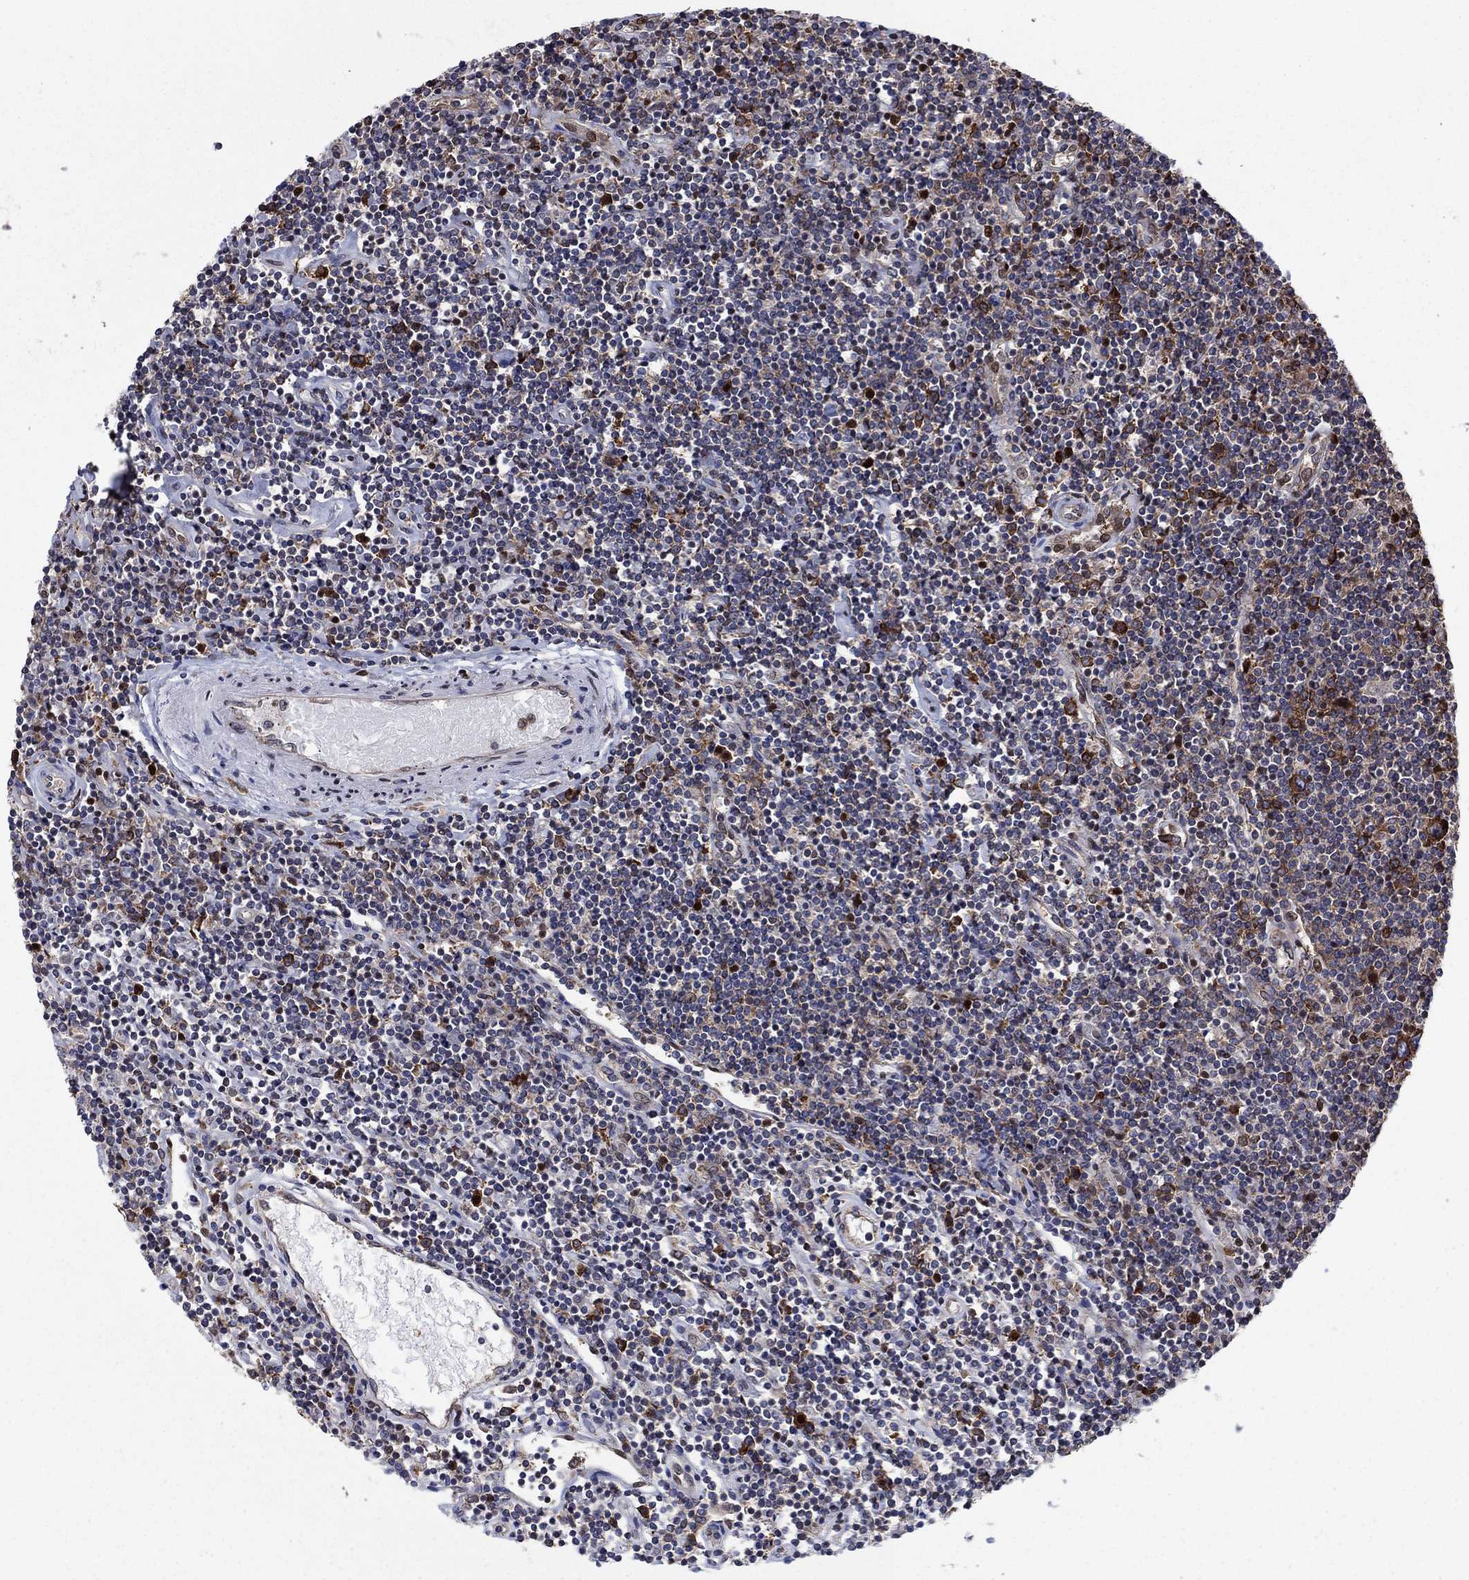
{"staining": {"intensity": "strong", "quantity": ">75%", "location": "cytoplasmic/membranous"}, "tissue": "lymphoma", "cell_type": "Tumor cells", "image_type": "cancer", "snomed": [{"axis": "morphology", "description": "Hodgkin's disease, NOS"}, {"axis": "topography", "description": "Lymph node"}], "caption": "High-magnification brightfield microscopy of Hodgkin's disease stained with DAB (brown) and counterstained with hematoxylin (blue). tumor cells exhibit strong cytoplasmic/membranous positivity is identified in about>75% of cells.", "gene": "YBX1", "patient": {"sex": "male", "age": 40}}